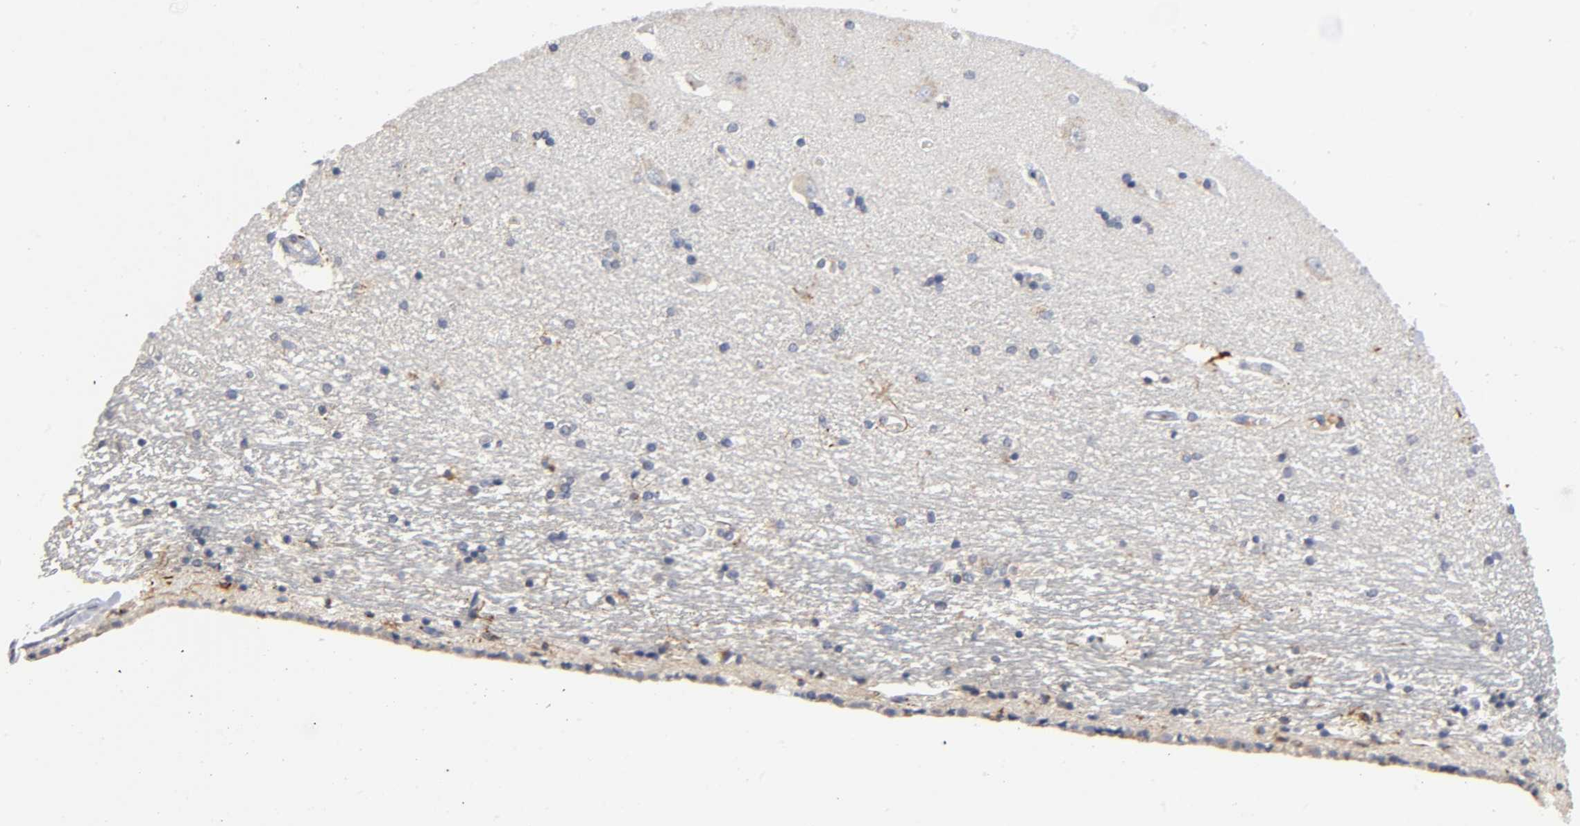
{"staining": {"intensity": "negative", "quantity": "none", "location": "none"}, "tissue": "hippocampus", "cell_type": "Glial cells", "image_type": "normal", "snomed": [{"axis": "morphology", "description": "Normal tissue, NOS"}, {"axis": "topography", "description": "Hippocampus"}], "caption": "Glial cells are negative for protein expression in unremarkable human hippocampus. (DAB immunohistochemistry, high magnification).", "gene": "CAPN10", "patient": {"sex": "female", "age": 54}}